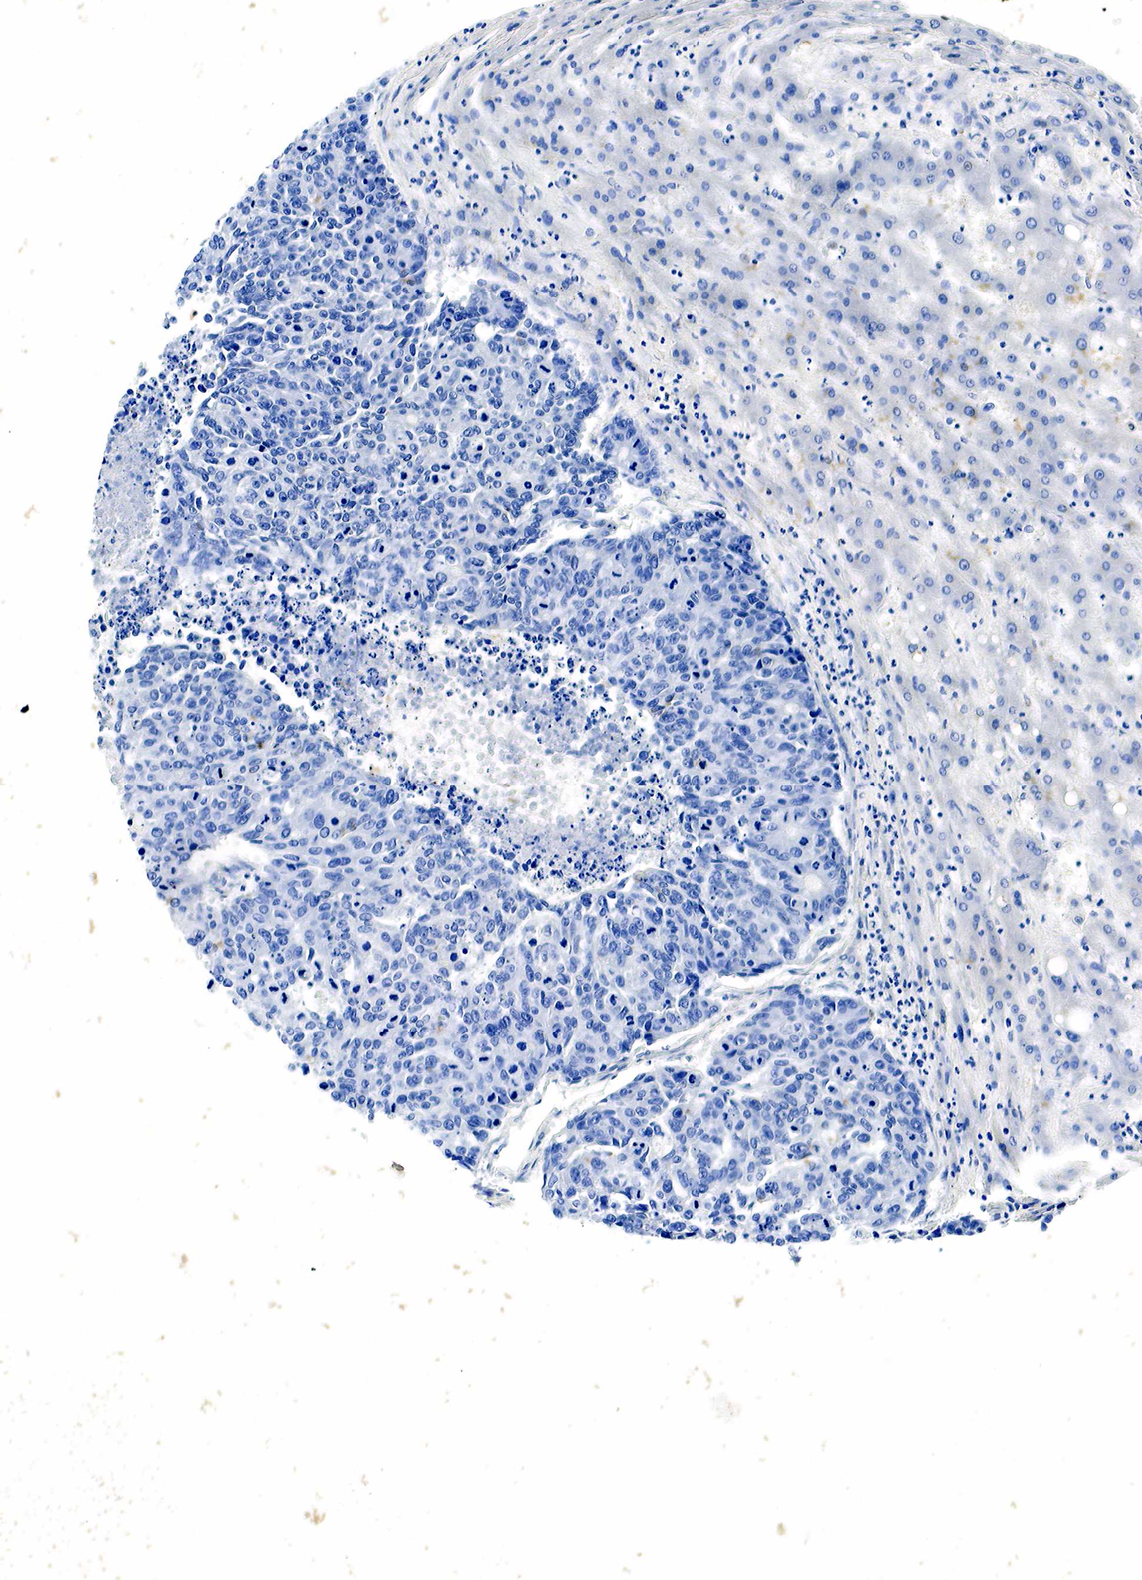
{"staining": {"intensity": "negative", "quantity": "none", "location": "none"}, "tissue": "liver cancer", "cell_type": "Tumor cells", "image_type": "cancer", "snomed": [{"axis": "morphology", "description": "Carcinoma, metastatic, NOS"}, {"axis": "topography", "description": "Liver"}], "caption": "Tumor cells are negative for protein expression in human liver cancer (metastatic carcinoma). The staining was performed using DAB to visualize the protein expression in brown, while the nuclei were stained in blue with hematoxylin (Magnification: 20x).", "gene": "GCG", "patient": {"sex": "male", "age": 49}}